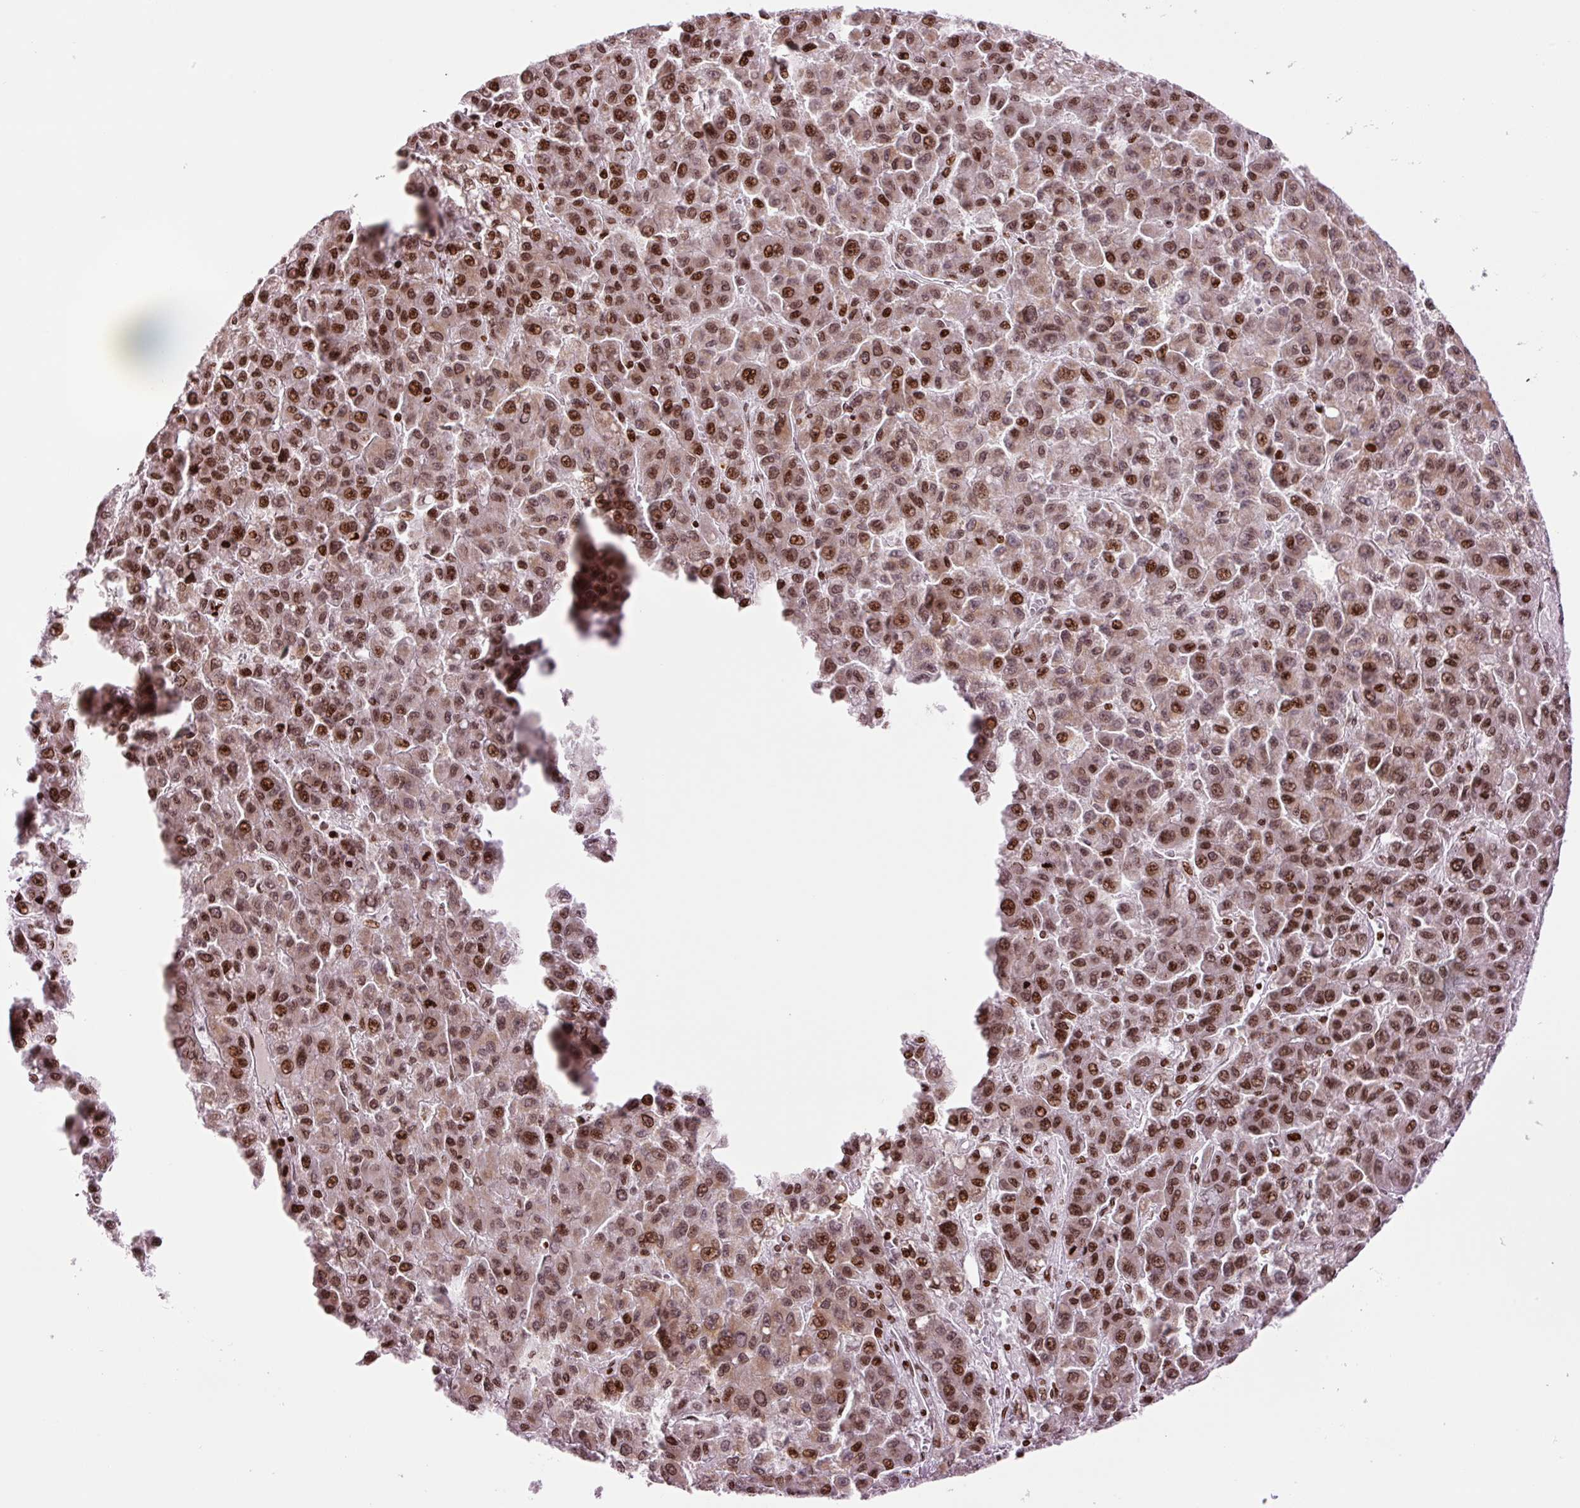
{"staining": {"intensity": "moderate", "quantity": ">75%", "location": "cytoplasmic/membranous,nuclear"}, "tissue": "liver cancer", "cell_type": "Tumor cells", "image_type": "cancer", "snomed": [{"axis": "morphology", "description": "Carcinoma, Hepatocellular, NOS"}, {"axis": "topography", "description": "Liver"}], "caption": "A brown stain highlights moderate cytoplasmic/membranous and nuclear expression of a protein in human liver hepatocellular carcinoma tumor cells. (DAB = brown stain, brightfield microscopy at high magnification).", "gene": "TMEM177", "patient": {"sex": "male", "age": 70}}